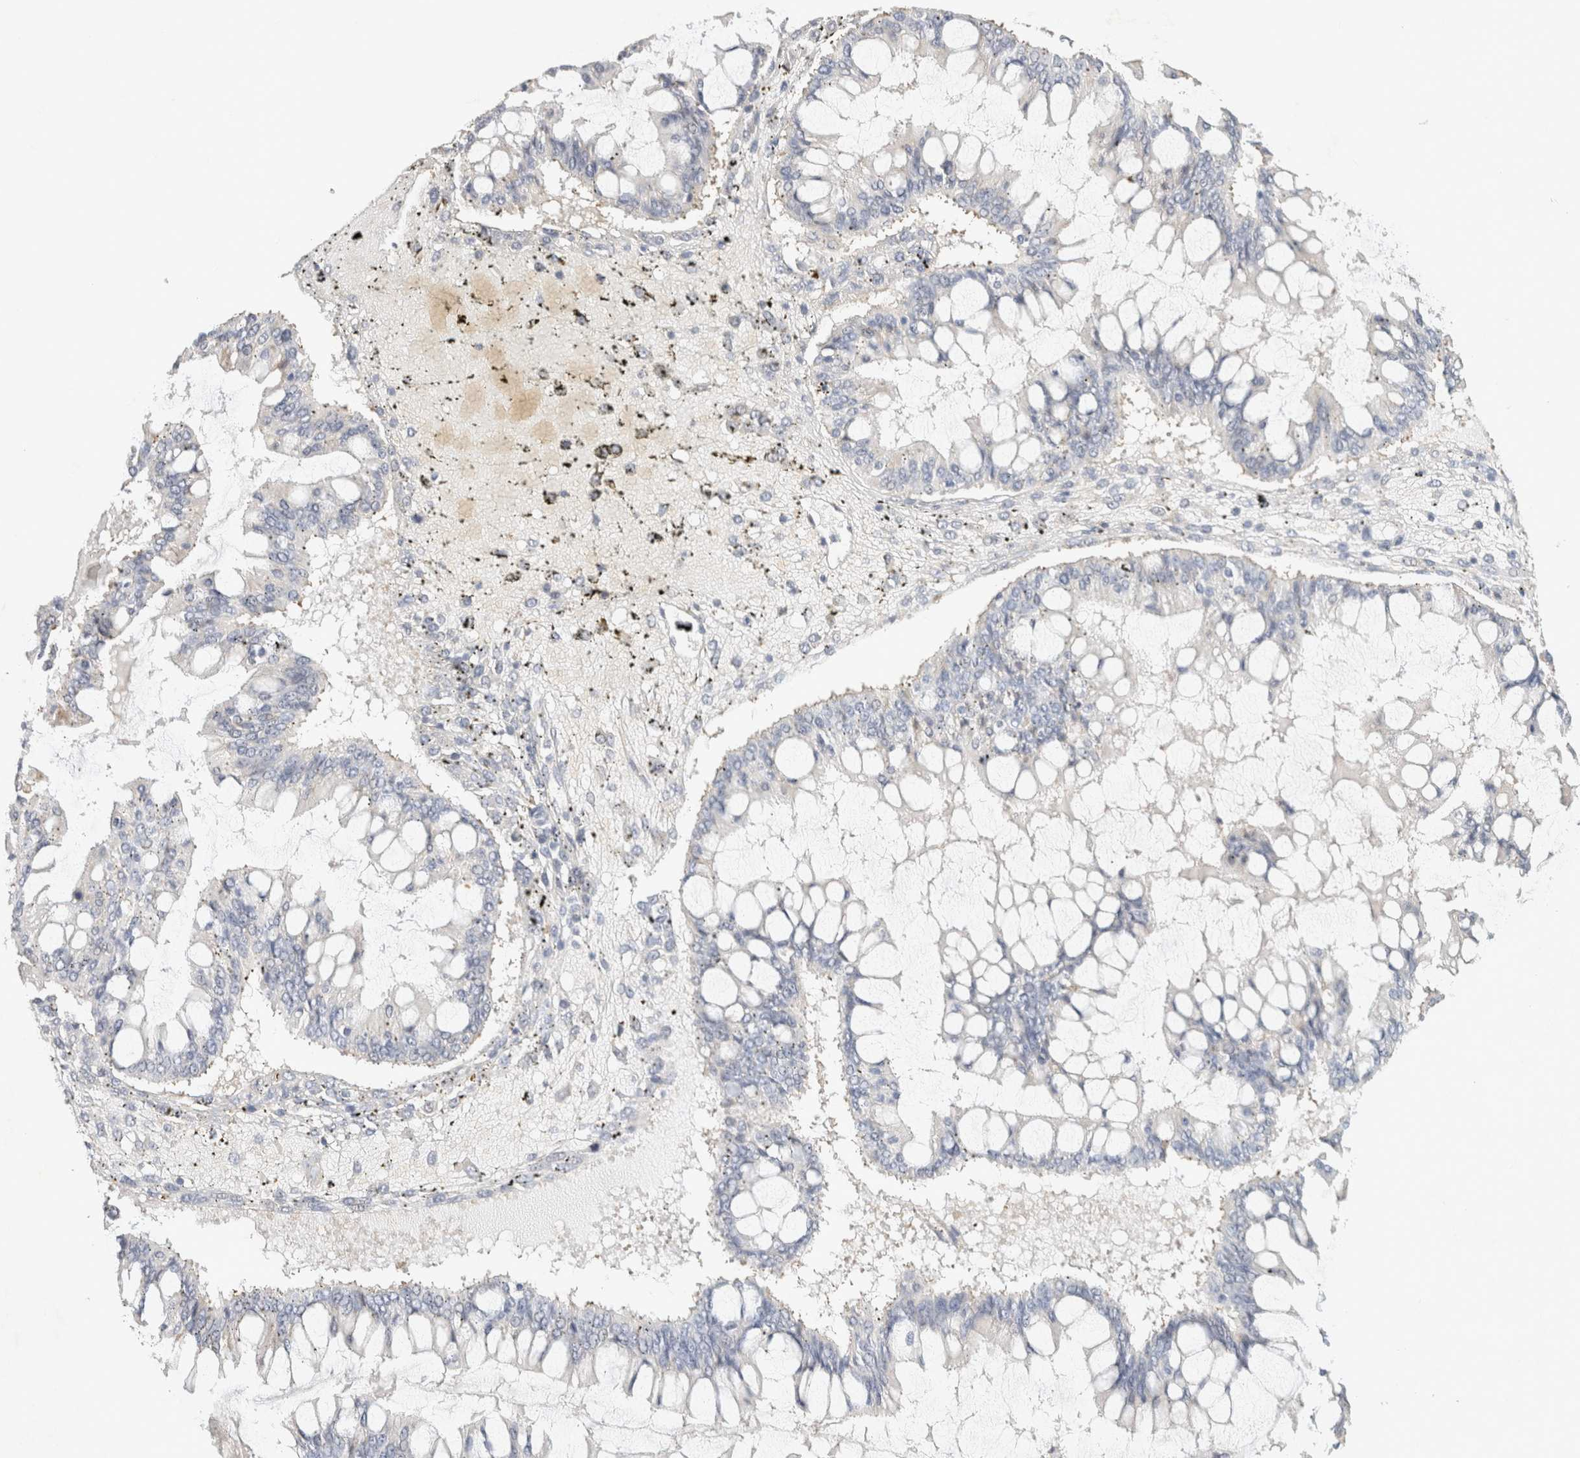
{"staining": {"intensity": "negative", "quantity": "none", "location": "none"}, "tissue": "ovarian cancer", "cell_type": "Tumor cells", "image_type": "cancer", "snomed": [{"axis": "morphology", "description": "Cystadenocarcinoma, mucinous, NOS"}, {"axis": "topography", "description": "Ovary"}], "caption": "This is a micrograph of IHC staining of ovarian mucinous cystadenocarcinoma, which shows no expression in tumor cells. The staining is performed using DAB (3,3'-diaminobenzidine) brown chromogen with nuclei counter-stained in using hematoxylin.", "gene": "NEFM", "patient": {"sex": "female", "age": 73}}